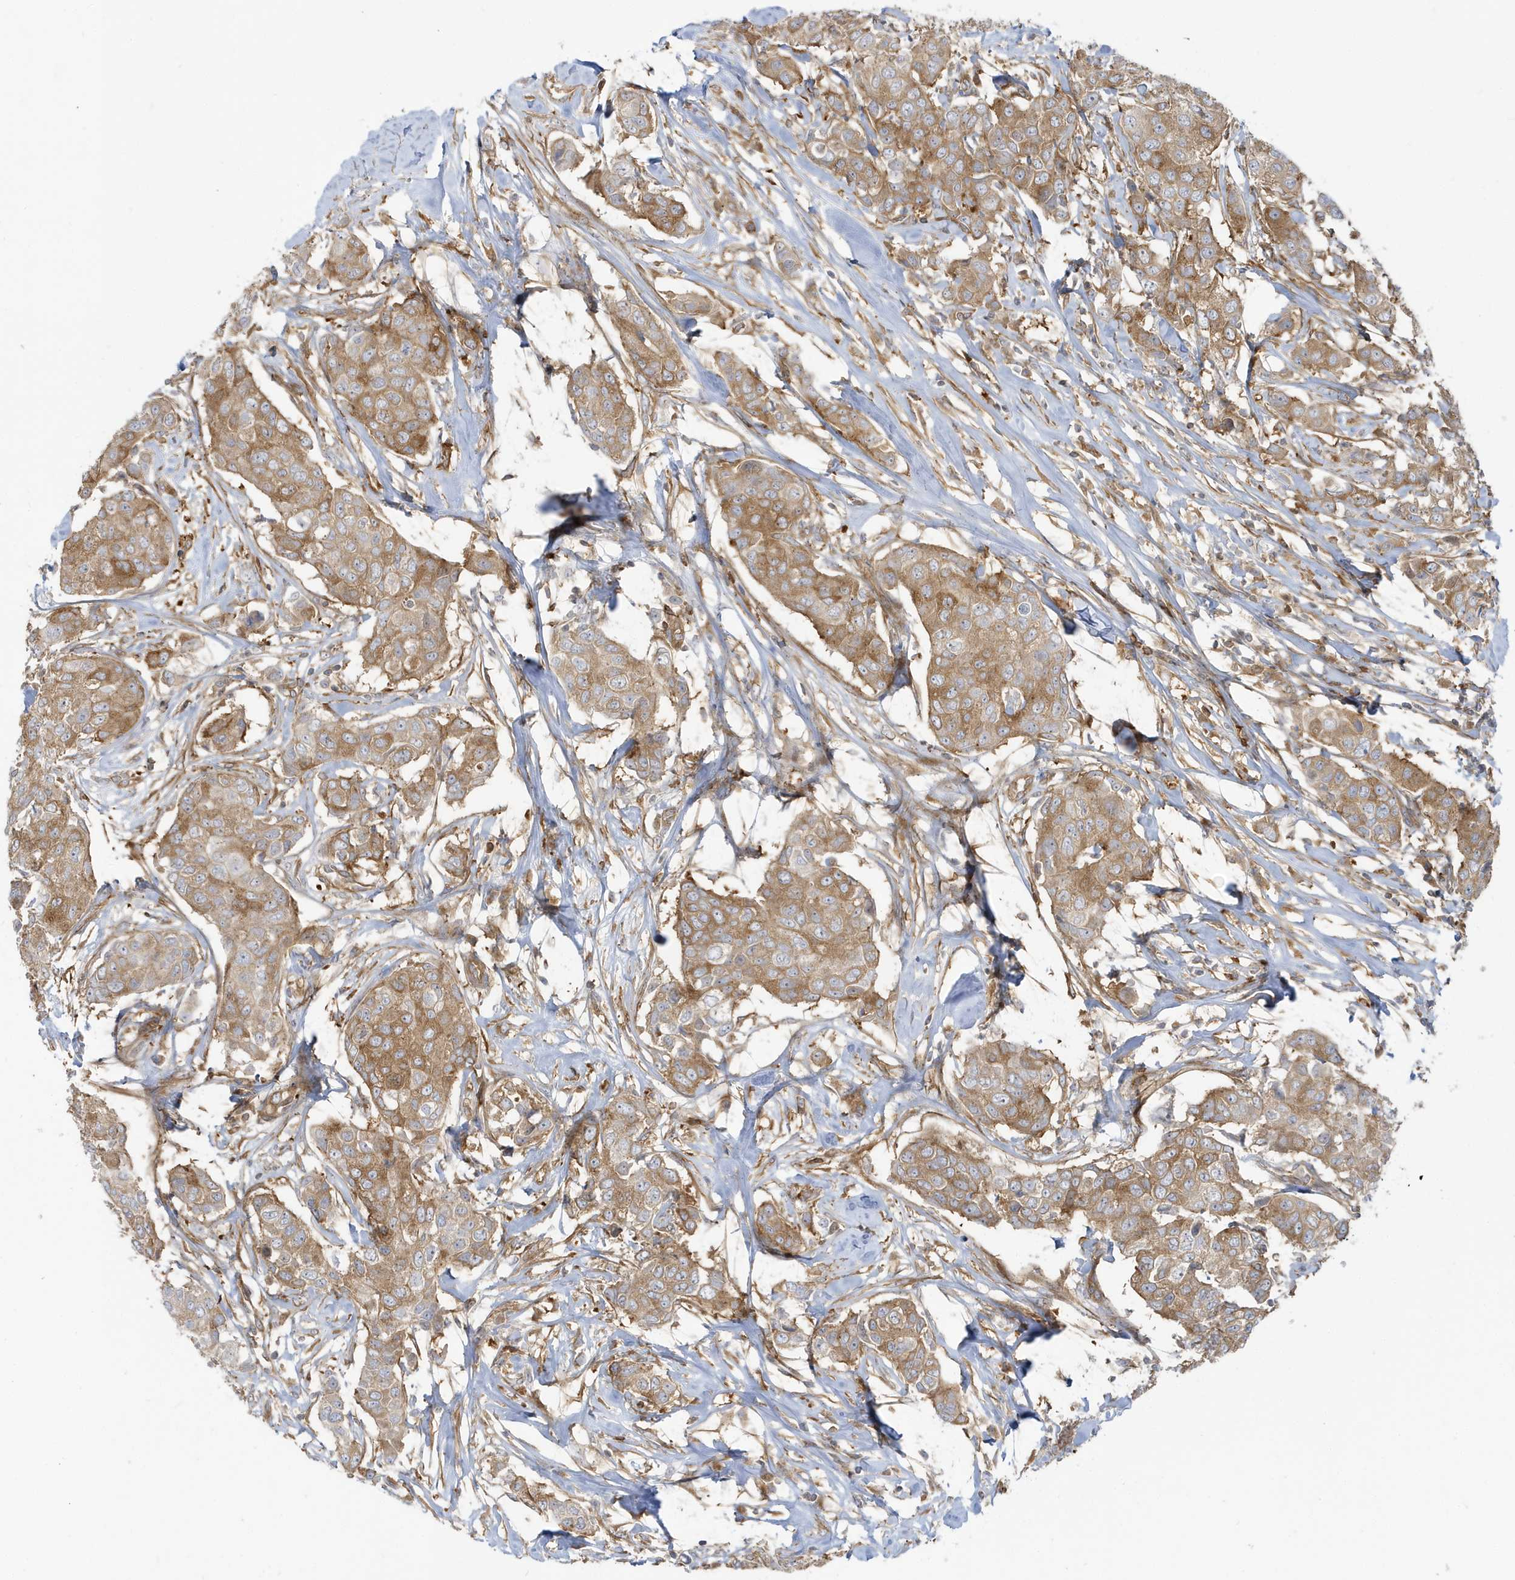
{"staining": {"intensity": "moderate", "quantity": ">75%", "location": "cytoplasmic/membranous"}, "tissue": "breast cancer", "cell_type": "Tumor cells", "image_type": "cancer", "snomed": [{"axis": "morphology", "description": "Duct carcinoma"}, {"axis": "topography", "description": "Breast"}], "caption": "Human breast cancer stained with a protein marker shows moderate staining in tumor cells.", "gene": "STAM", "patient": {"sex": "female", "age": 80}}